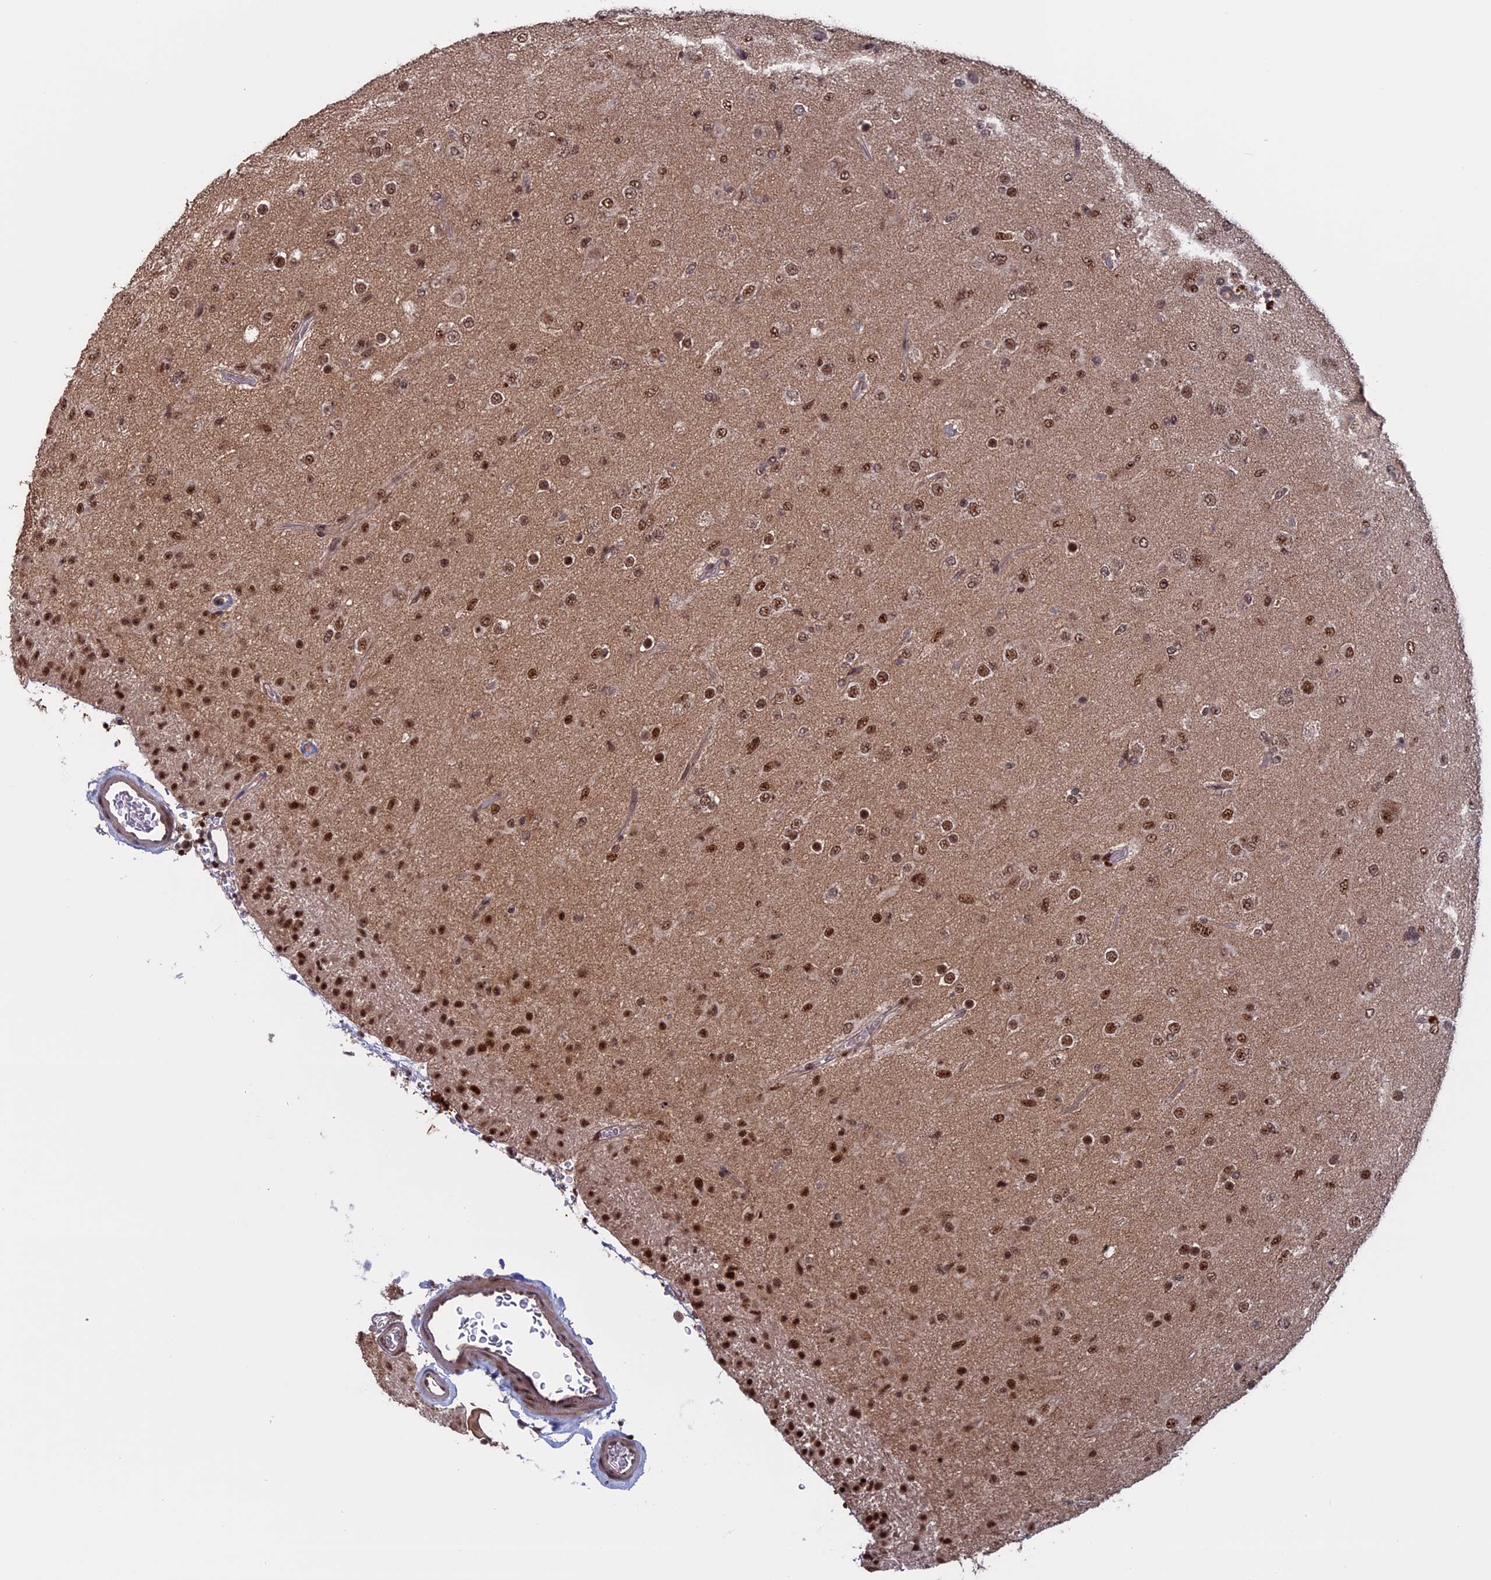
{"staining": {"intensity": "moderate", "quantity": ">75%", "location": "nuclear"}, "tissue": "glioma", "cell_type": "Tumor cells", "image_type": "cancer", "snomed": [{"axis": "morphology", "description": "Glioma, malignant, Low grade"}, {"axis": "topography", "description": "Brain"}], "caption": "Tumor cells show medium levels of moderate nuclear staining in approximately >75% of cells in human glioma. The staining is performed using DAB brown chromogen to label protein expression. The nuclei are counter-stained blue using hematoxylin.", "gene": "CACTIN", "patient": {"sex": "male", "age": 65}}